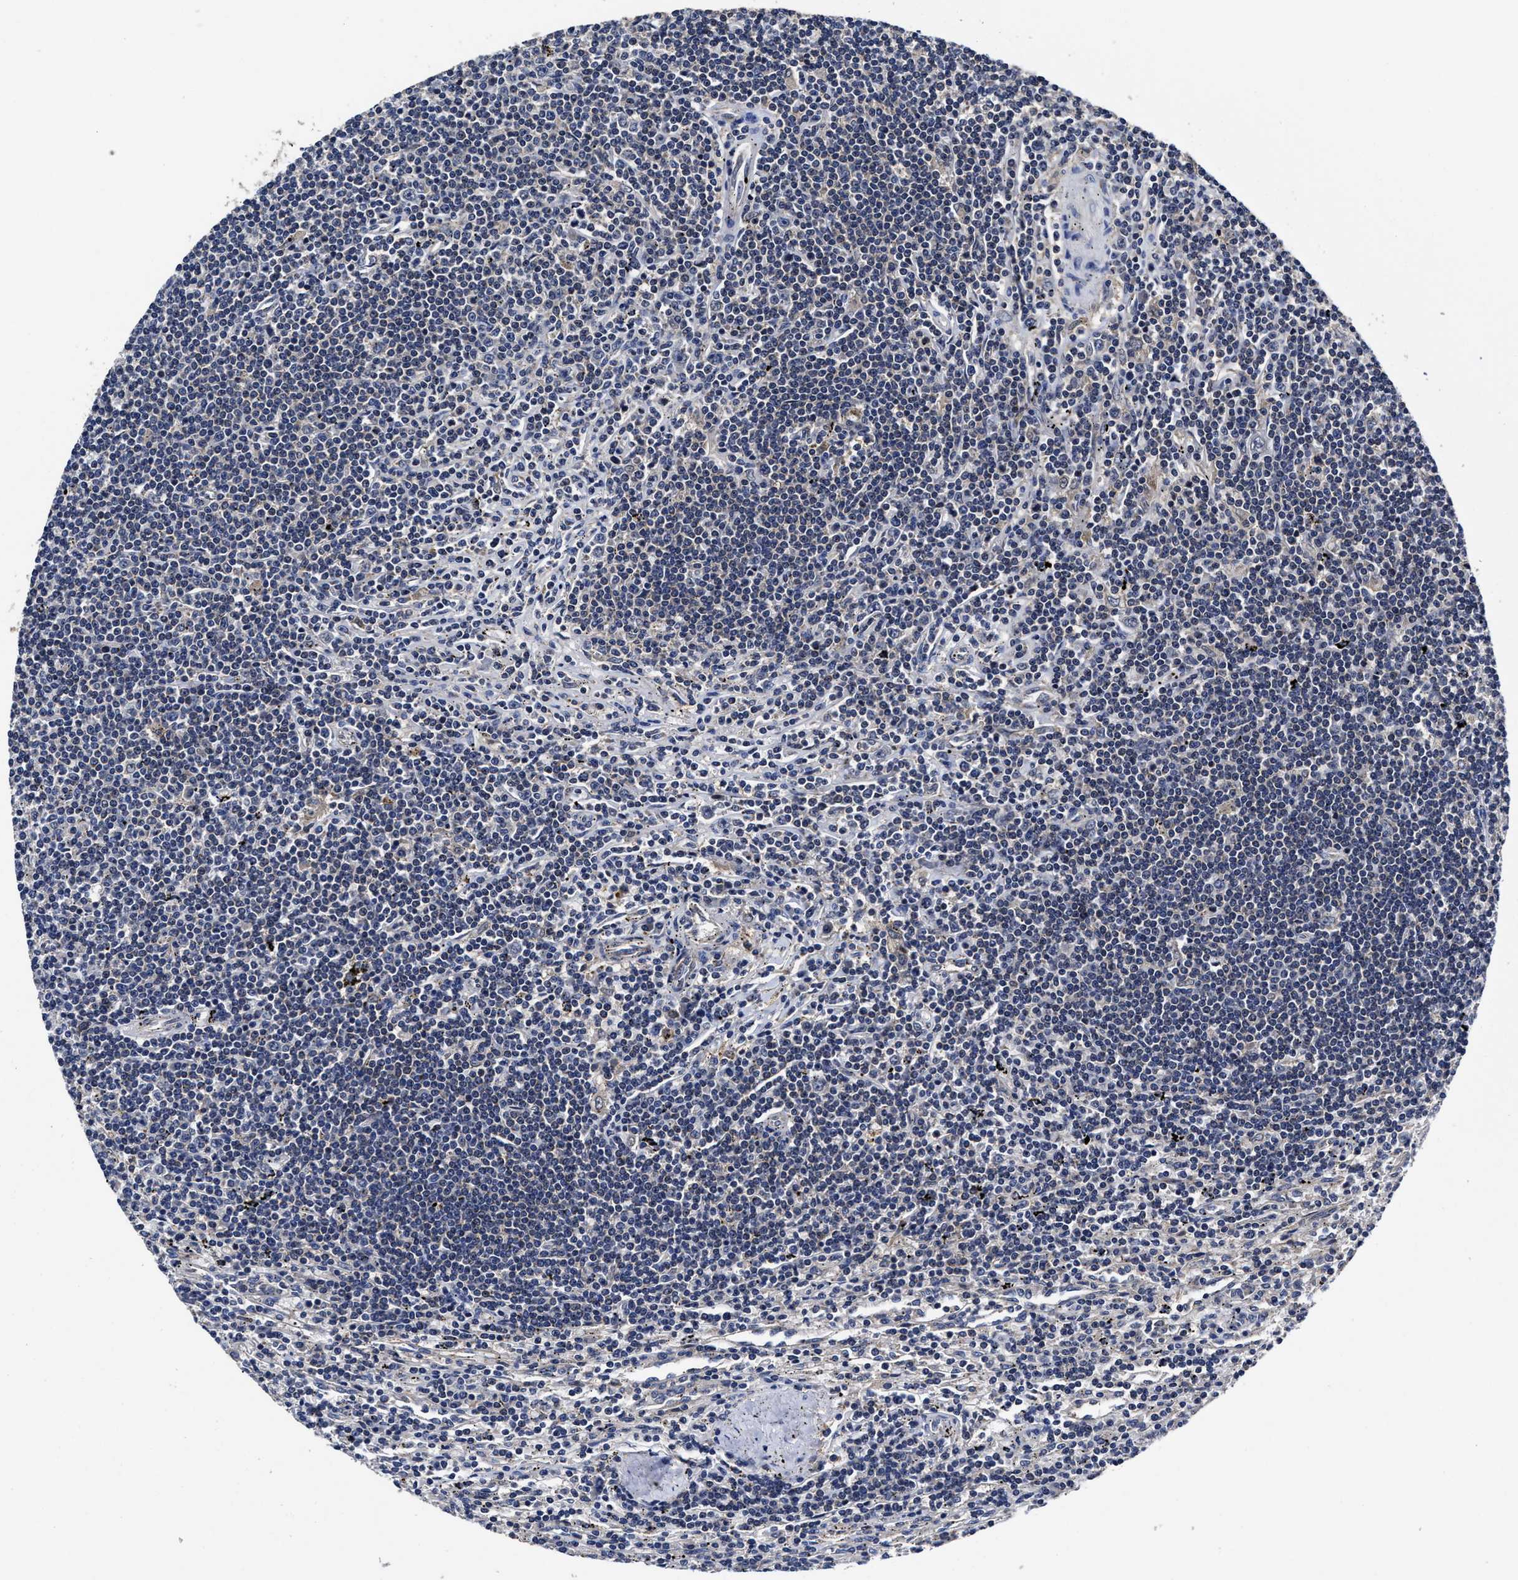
{"staining": {"intensity": "negative", "quantity": "none", "location": "none"}, "tissue": "lymphoma", "cell_type": "Tumor cells", "image_type": "cancer", "snomed": [{"axis": "morphology", "description": "Malignant lymphoma, non-Hodgkin's type, Low grade"}, {"axis": "topography", "description": "Spleen"}], "caption": "The IHC histopathology image has no significant positivity in tumor cells of malignant lymphoma, non-Hodgkin's type (low-grade) tissue.", "gene": "SOCS5", "patient": {"sex": "male", "age": 76}}